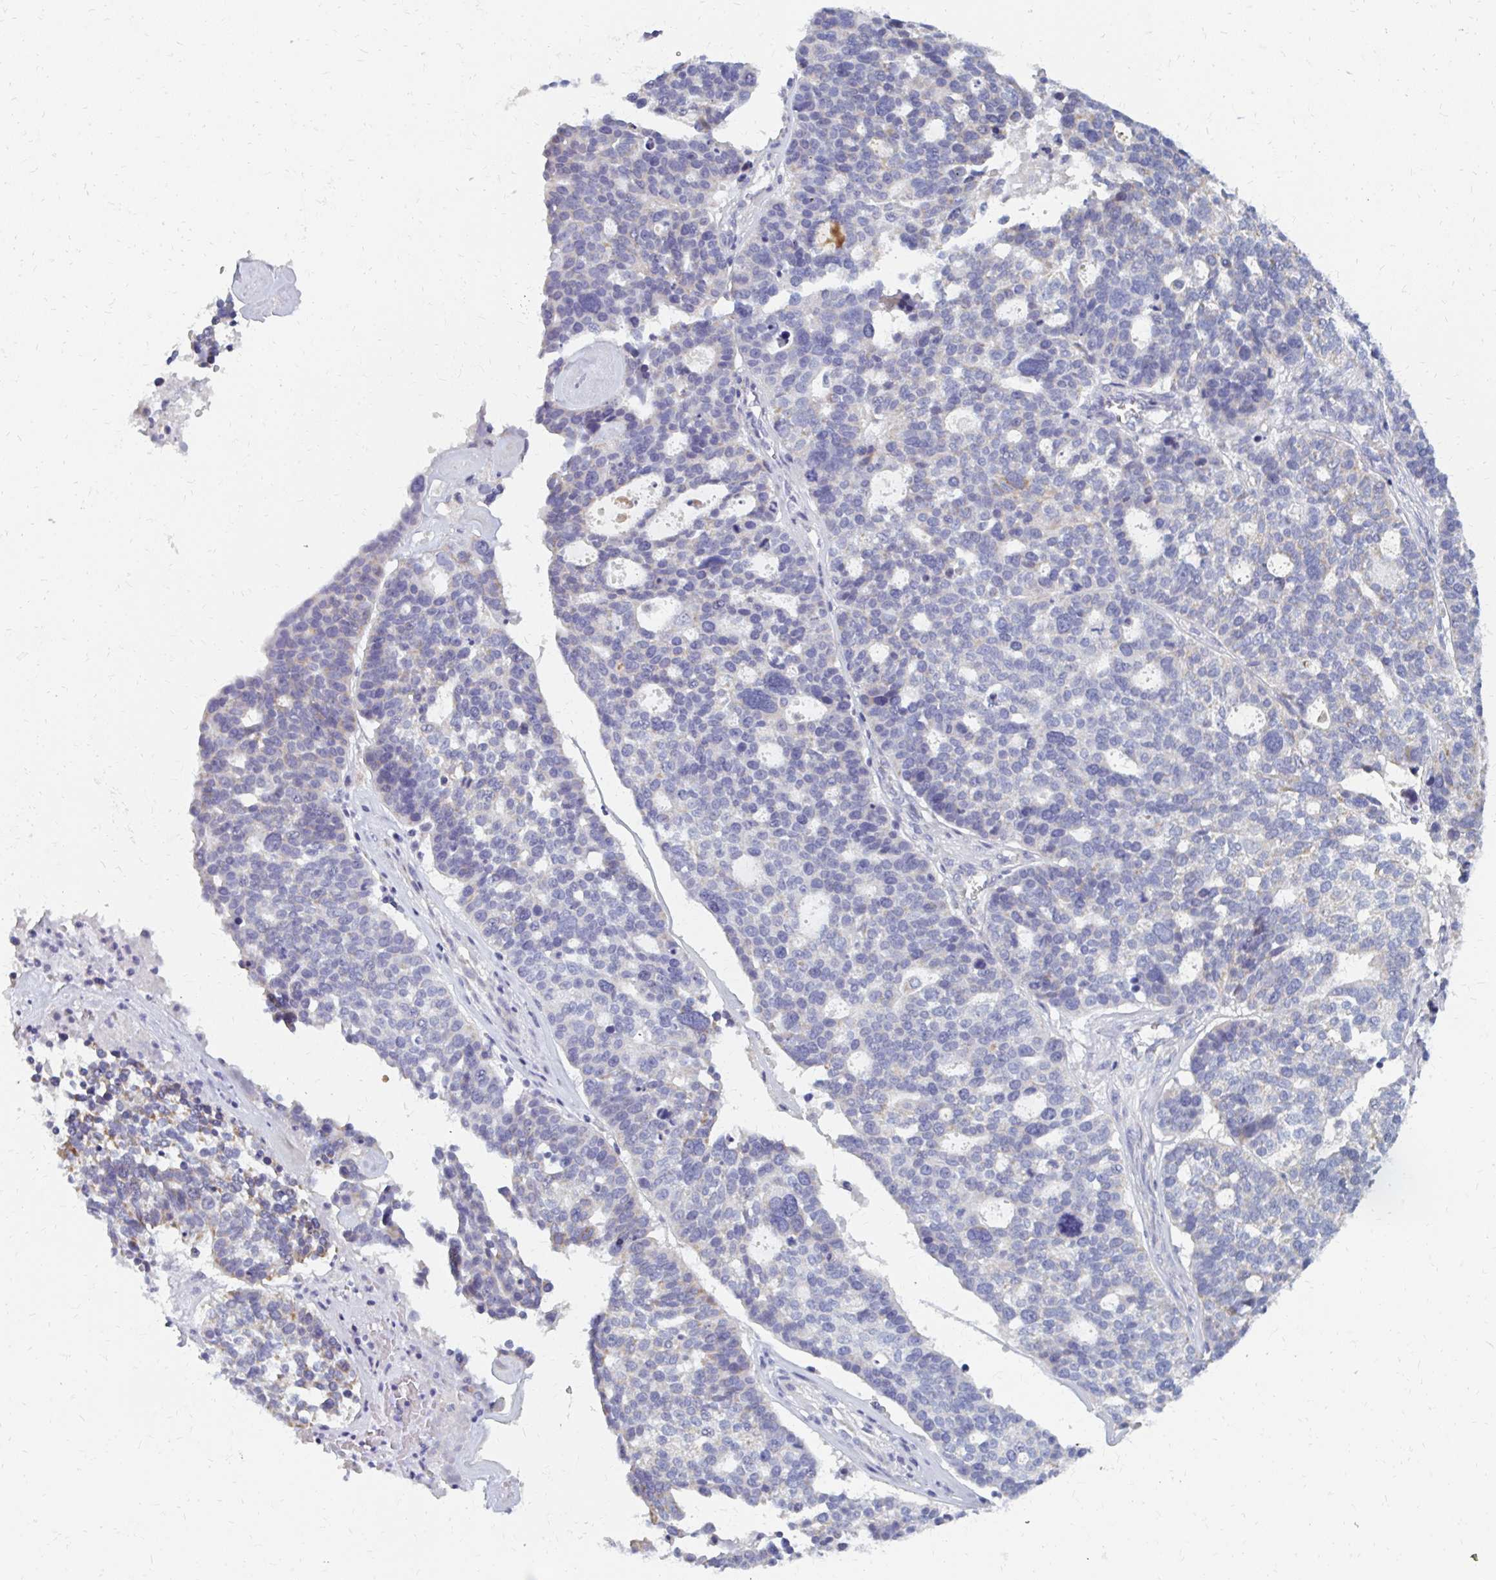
{"staining": {"intensity": "weak", "quantity": "<25%", "location": "cytoplasmic/membranous"}, "tissue": "ovarian cancer", "cell_type": "Tumor cells", "image_type": "cancer", "snomed": [{"axis": "morphology", "description": "Cystadenocarcinoma, serous, NOS"}, {"axis": "topography", "description": "Ovary"}], "caption": "This is a image of immunohistochemistry staining of ovarian cancer (serous cystadenocarcinoma), which shows no staining in tumor cells.", "gene": "OR10V1", "patient": {"sex": "female", "age": 59}}